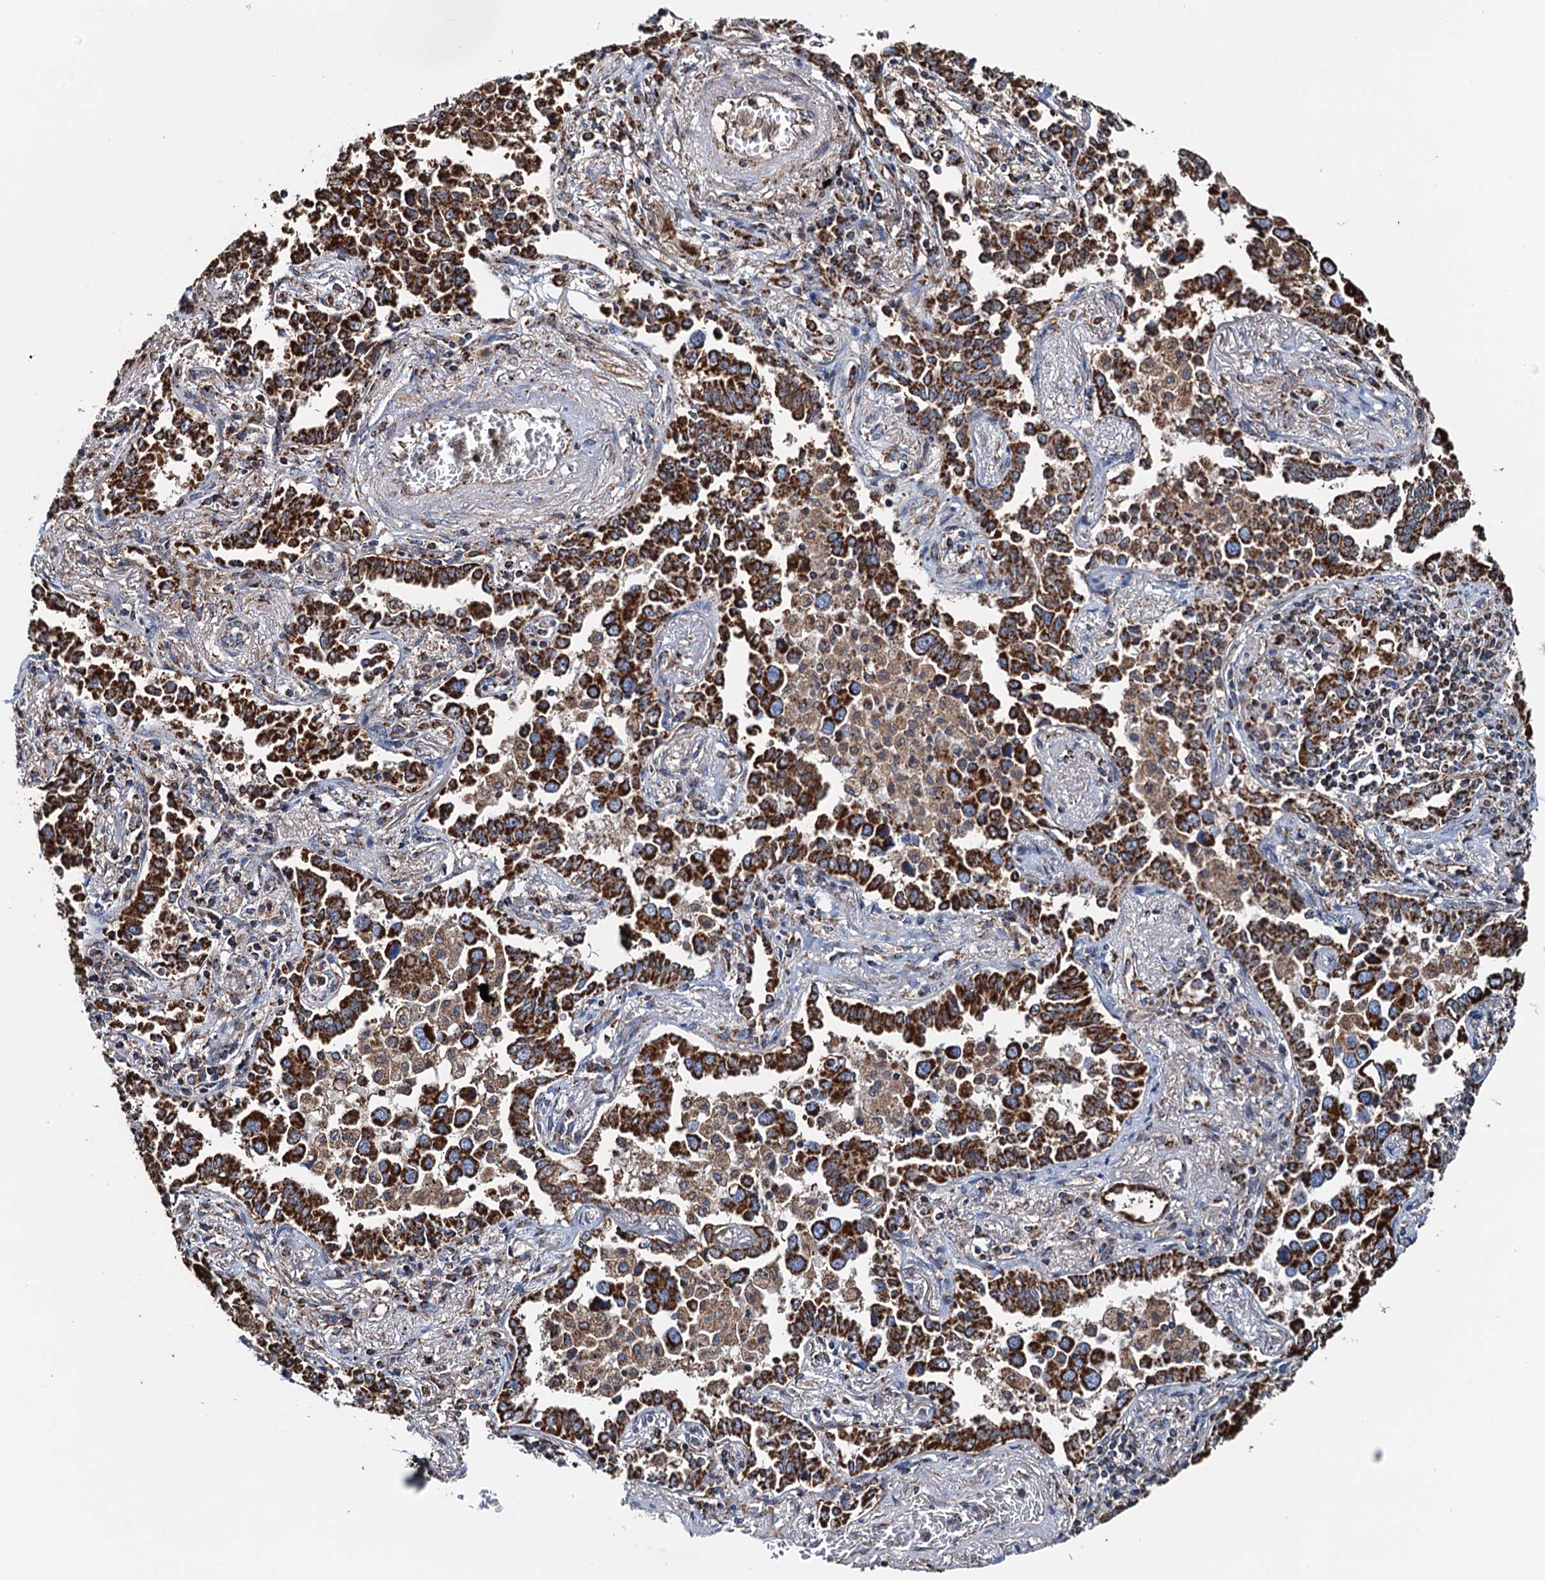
{"staining": {"intensity": "strong", "quantity": ">75%", "location": "cytoplasmic/membranous"}, "tissue": "lung cancer", "cell_type": "Tumor cells", "image_type": "cancer", "snomed": [{"axis": "morphology", "description": "Adenocarcinoma, NOS"}, {"axis": "topography", "description": "Lung"}], "caption": "This is a micrograph of IHC staining of lung cancer, which shows strong positivity in the cytoplasmic/membranous of tumor cells.", "gene": "AAGAB", "patient": {"sex": "male", "age": 67}}